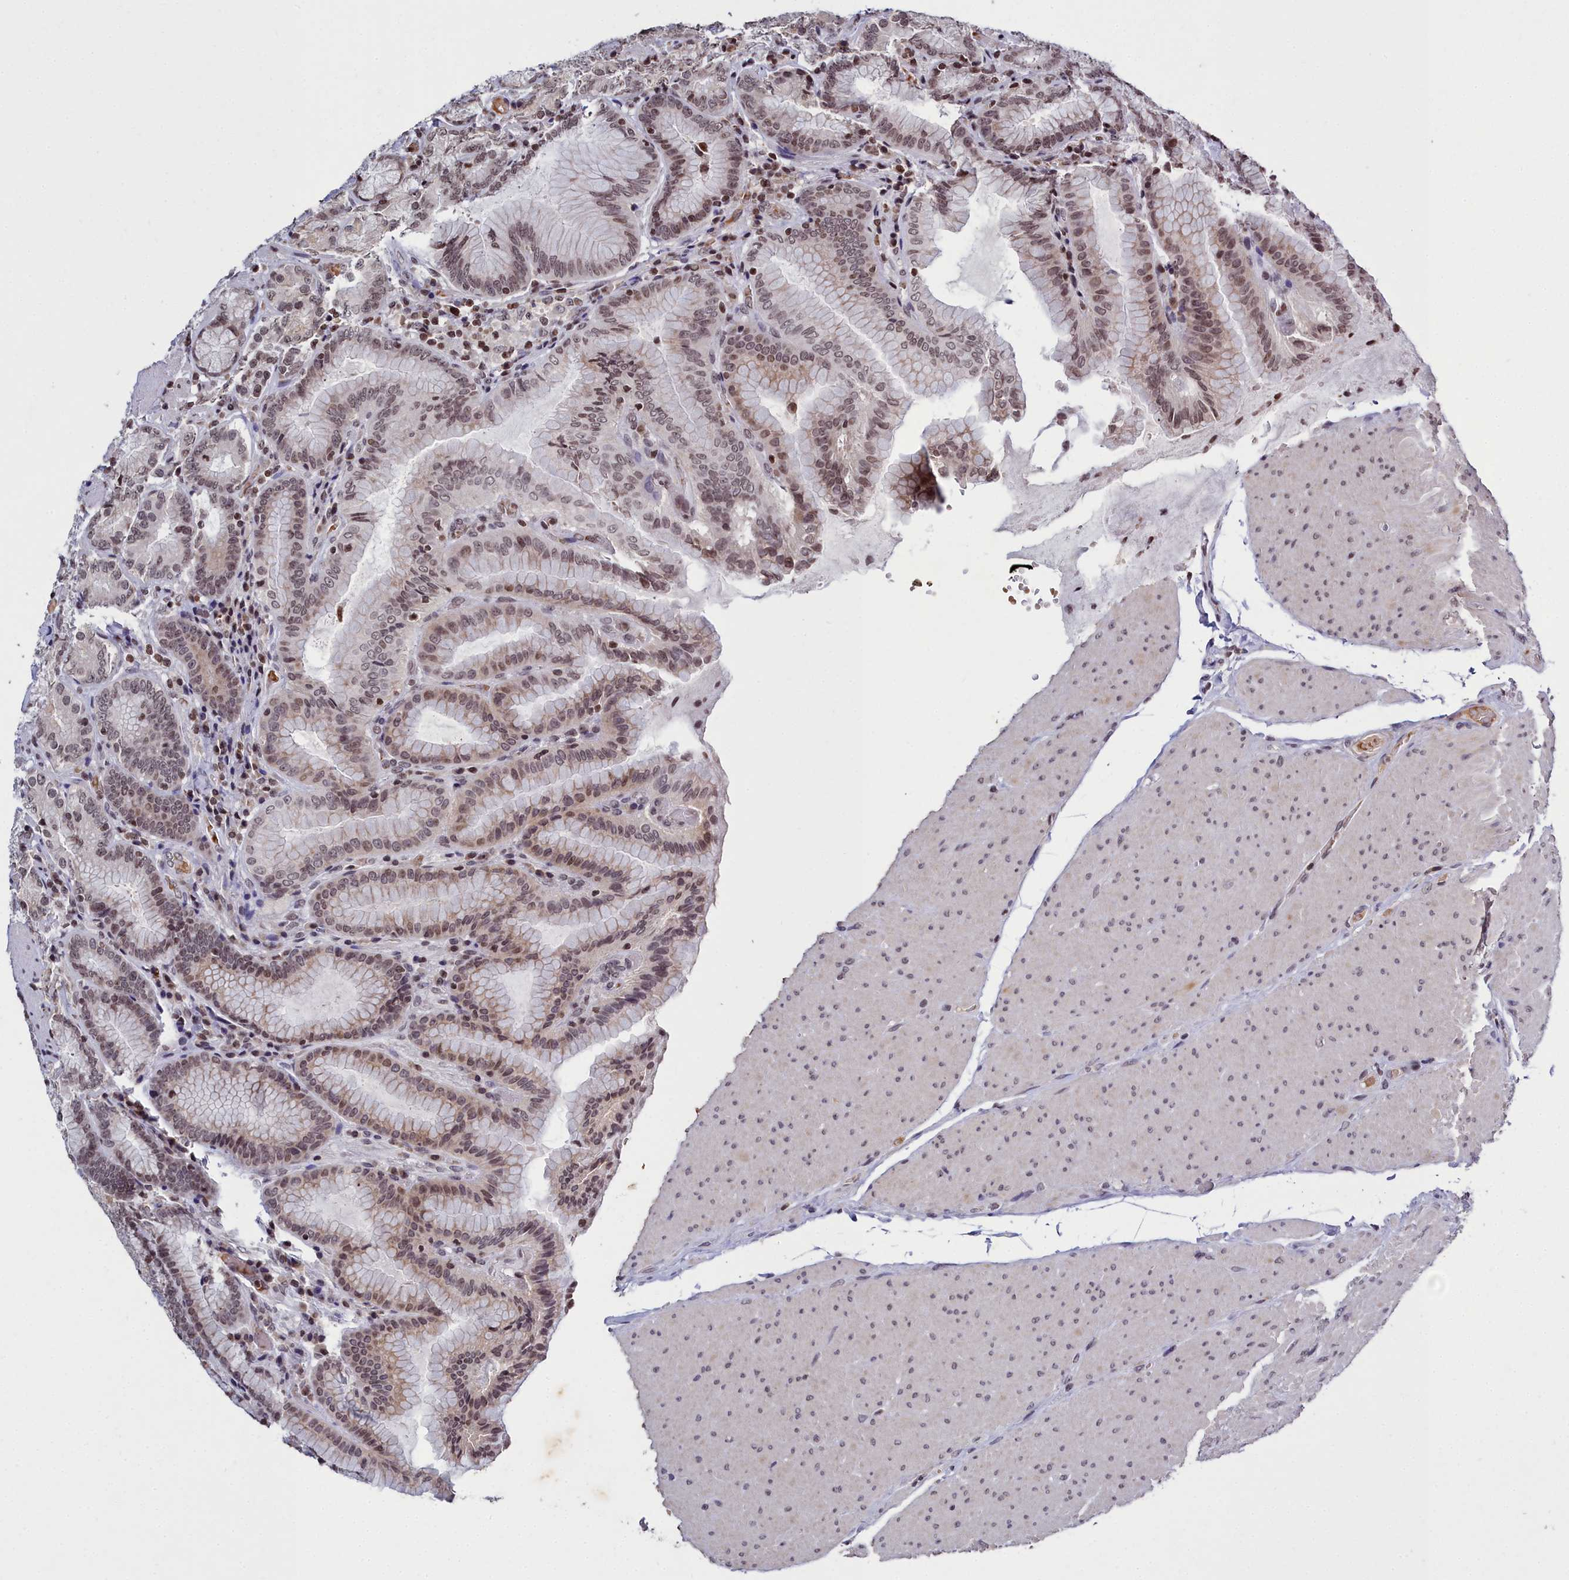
{"staining": {"intensity": "moderate", "quantity": "25%-75%", "location": "cytoplasmic/membranous,nuclear"}, "tissue": "stomach", "cell_type": "Glandular cells", "image_type": "normal", "snomed": [{"axis": "morphology", "description": "Normal tissue, NOS"}, {"axis": "topography", "description": "Stomach, upper"}, {"axis": "topography", "description": "Stomach, lower"}], "caption": "IHC (DAB (3,3'-diaminobenzidine)) staining of unremarkable human stomach shows moderate cytoplasmic/membranous,nuclear protein positivity in approximately 25%-75% of glandular cells.", "gene": "FZD4", "patient": {"sex": "female", "age": 76}}